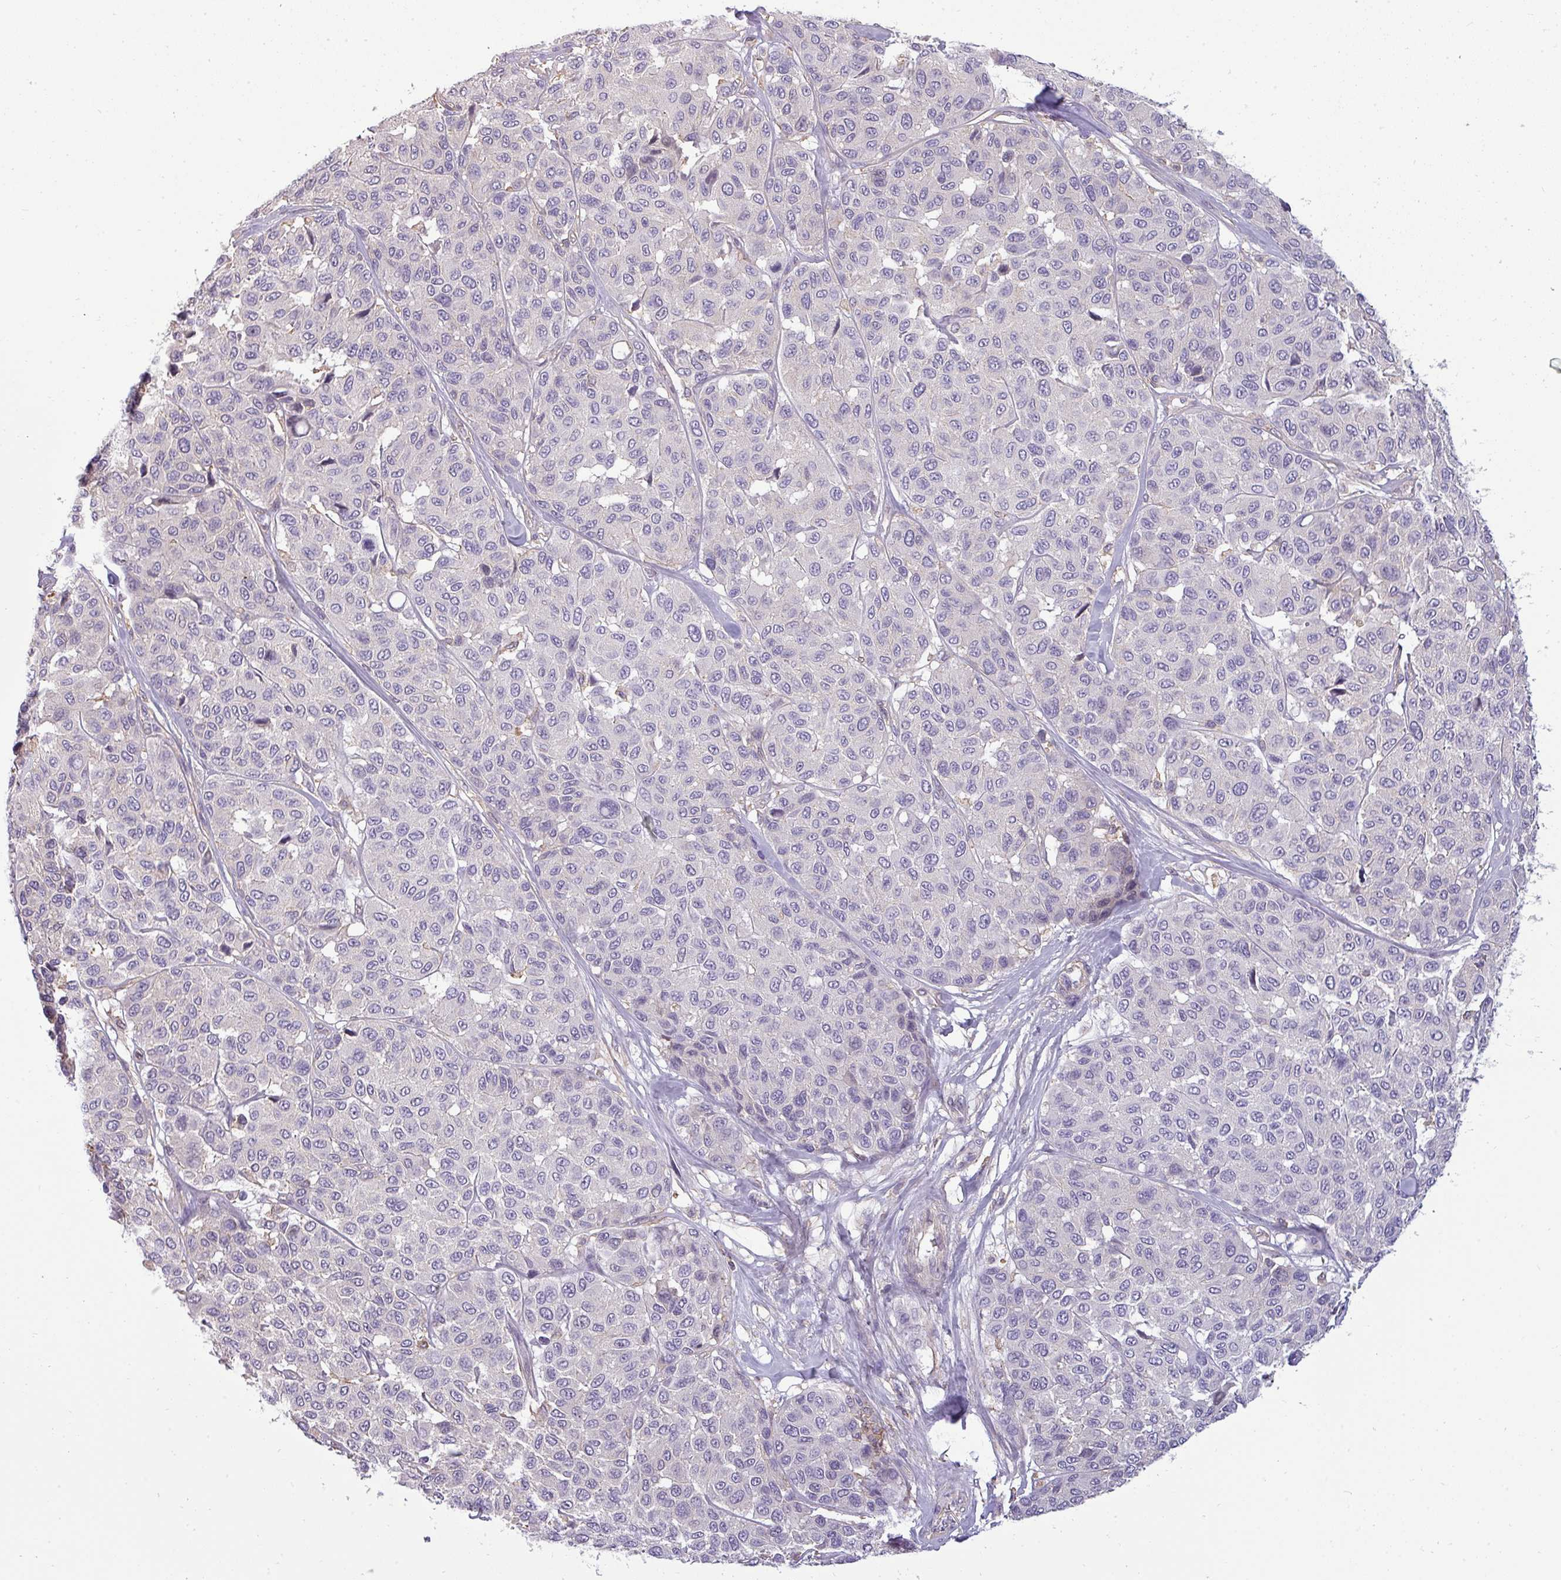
{"staining": {"intensity": "negative", "quantity": "none", "location": "none"}, "tissue": "melanoma", "cell_type": "Tumor cells", "image_type": "cancer", "snomed": [{"axis": "morphology", "description": "Malignant melanoma, NOS"}, {"axis": "topography", "description": "Skin"}], "caption": "This is an IHC image of malignant melanoma. There is no staining in tumor cells.", "gene": "ZNF835", "patient": {"sex": "female", "age": 66}}